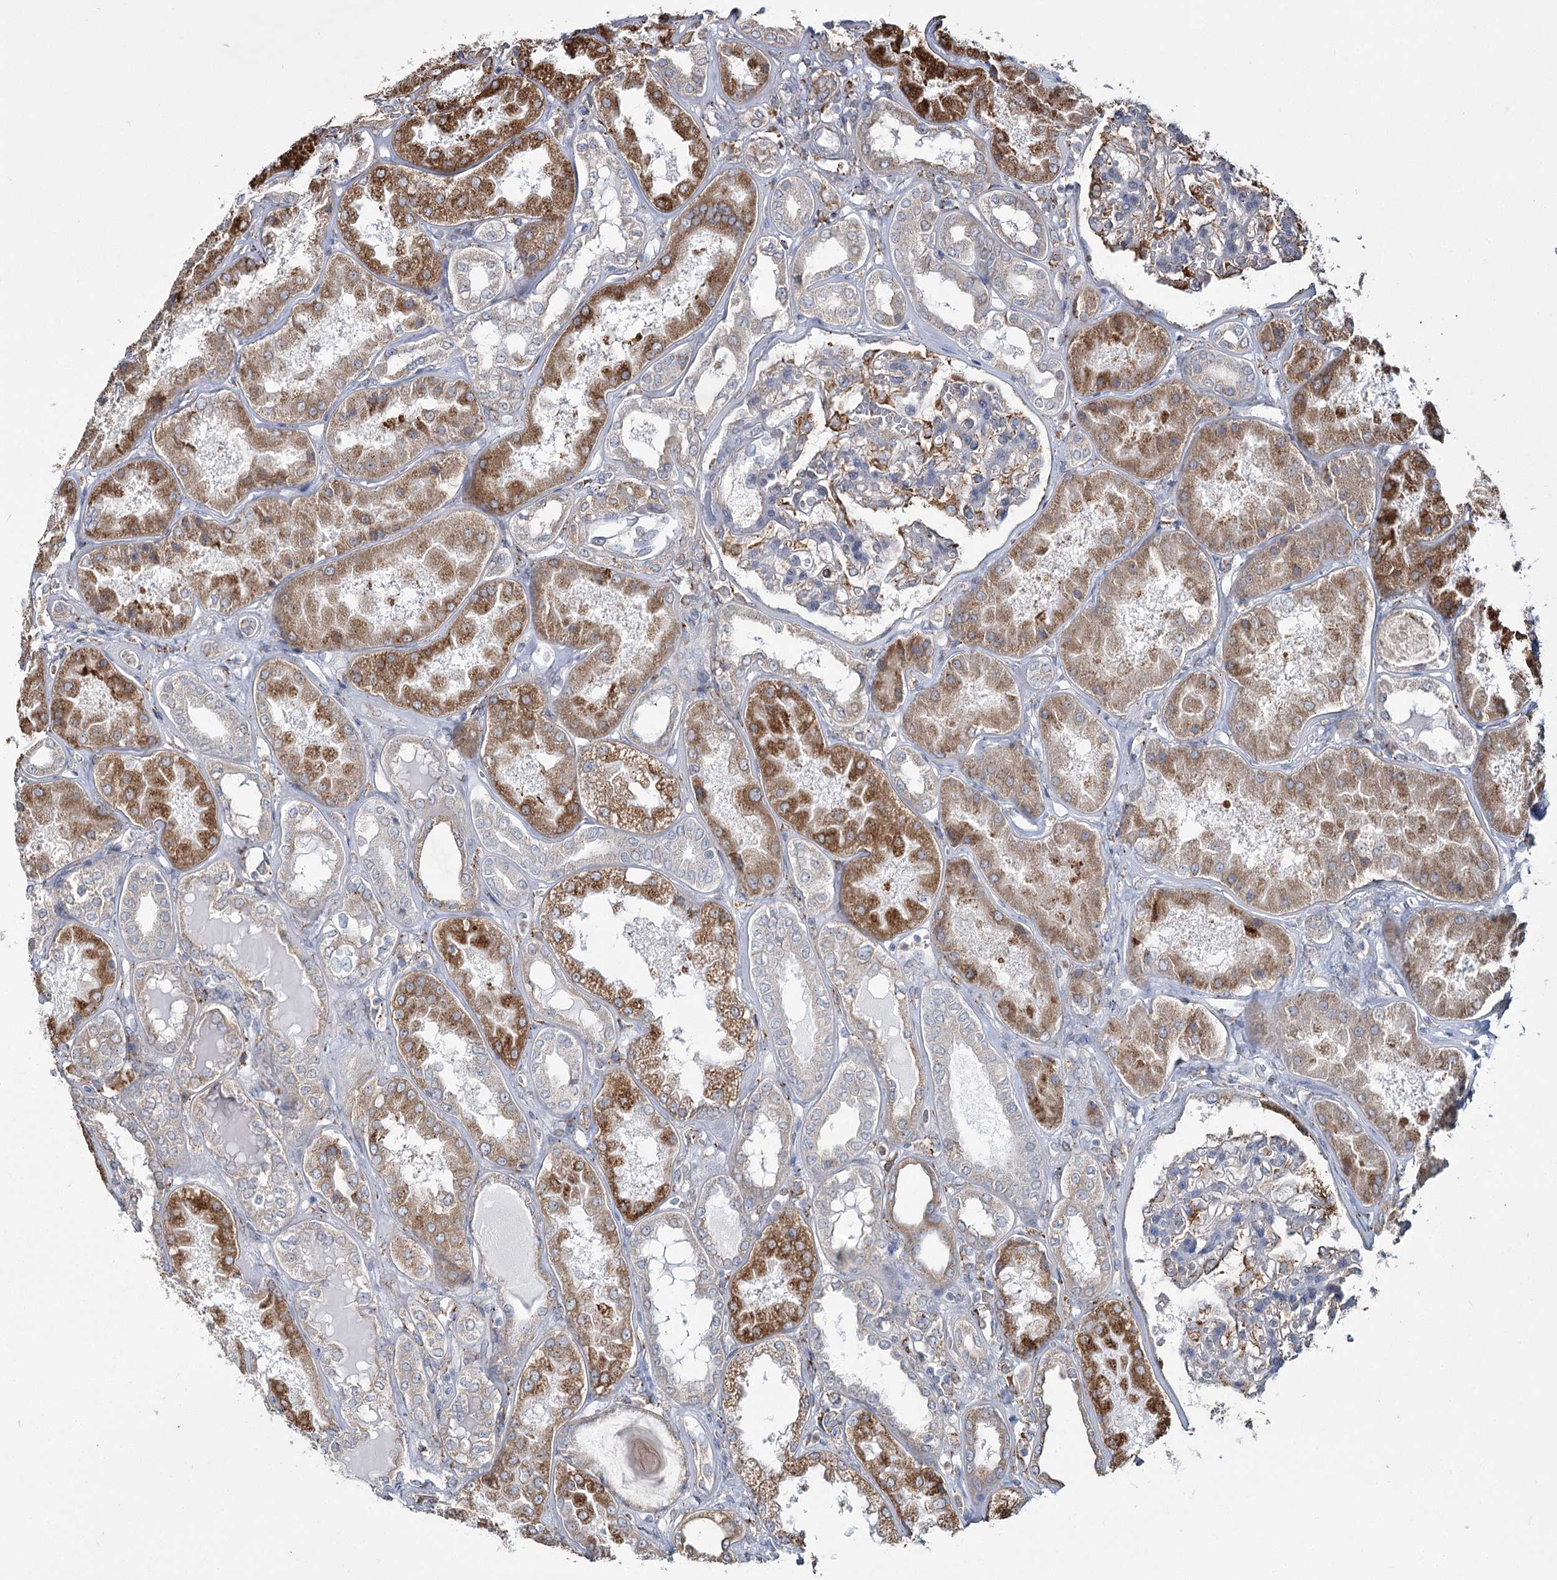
{"staining": {"intensity": "moderate", "quantity": "<25%", "location": "cytoplasmic/membranous"}, "tissue": "kidney", "cell_type": "Cells in glomeruli", "image_type": "normal", "snomed": [{"axis": "morphology", "description": "Normal tissue, NOS"}, {"axis": "topography", "description": "Kidney"}], "caption": "Kidney stained with IHC reveals moderate cytoplasmic/membranous staining in about <25% of cells in glomeruli.", "gene": "ZCCHC9", "patient": {"sex": "female", "age": 56}}